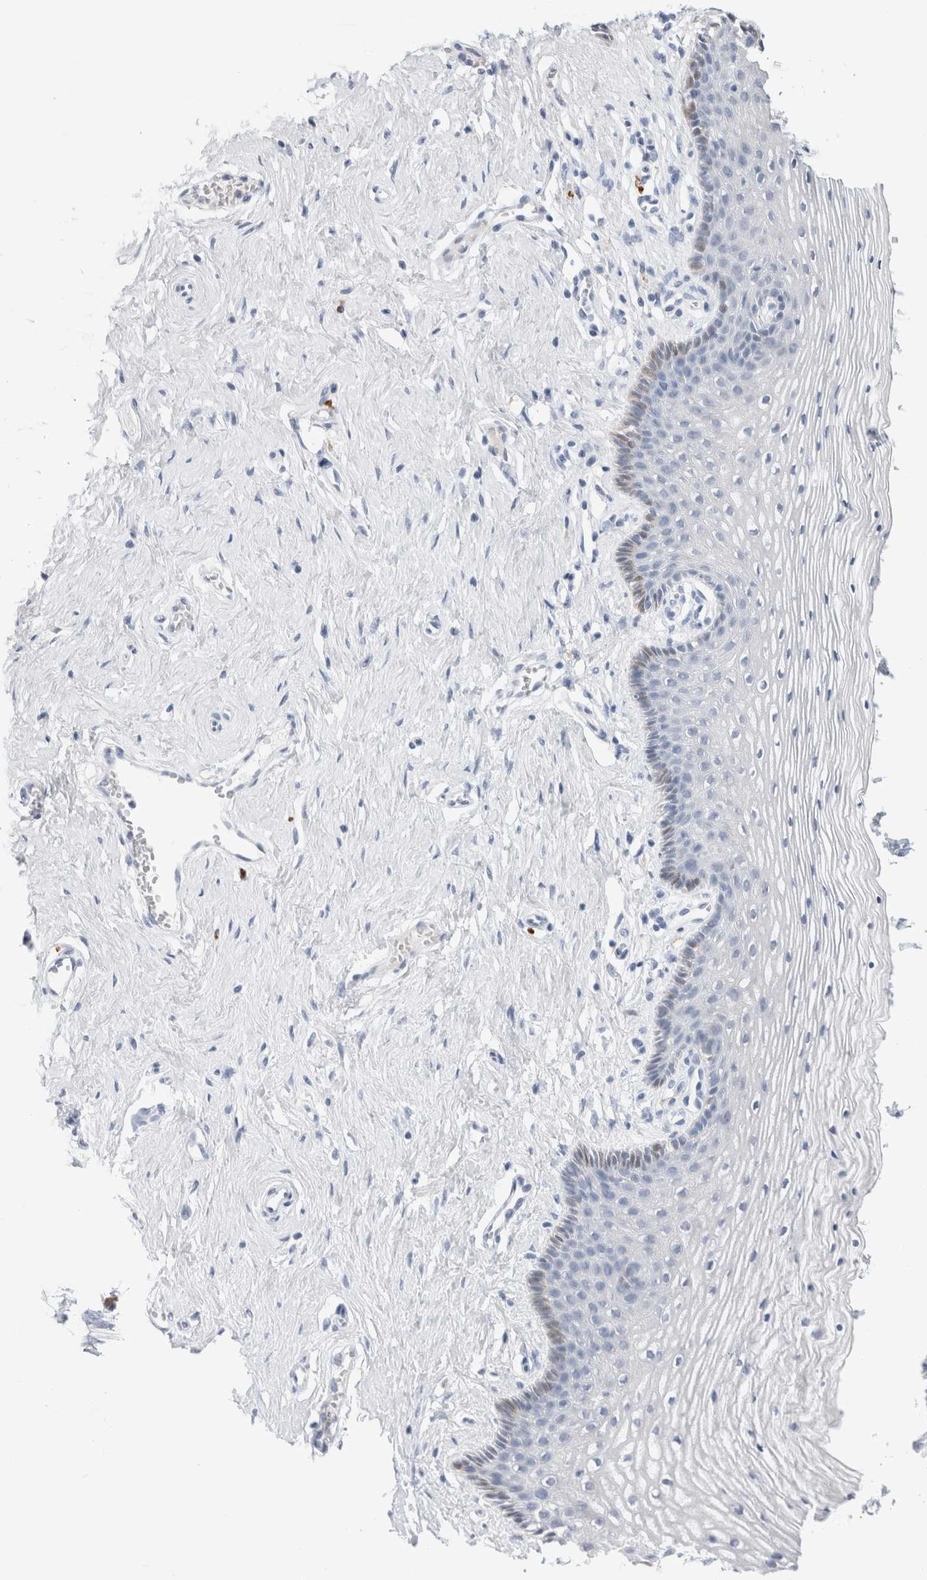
{"staining": {"intensity": "weak", "quantity": "<25%", "location": "cytoplasmic/membranous"}, "tissue": "vagina", "cell_type": "Squamous epithelial cells", "image_type": "normal", "snomed": [{"axis": "morphology", "description": "Normal tissue, NOS"}, {"axis": "topography", "description": "Vagina"}], "caption": "This is an immunohistochemistry histopathology image of unremarkable vagina. There is no positivity in squamous epithelial cells.", "gene": "SLC22A12", "patient": {"sex": "female", "age": 32}}